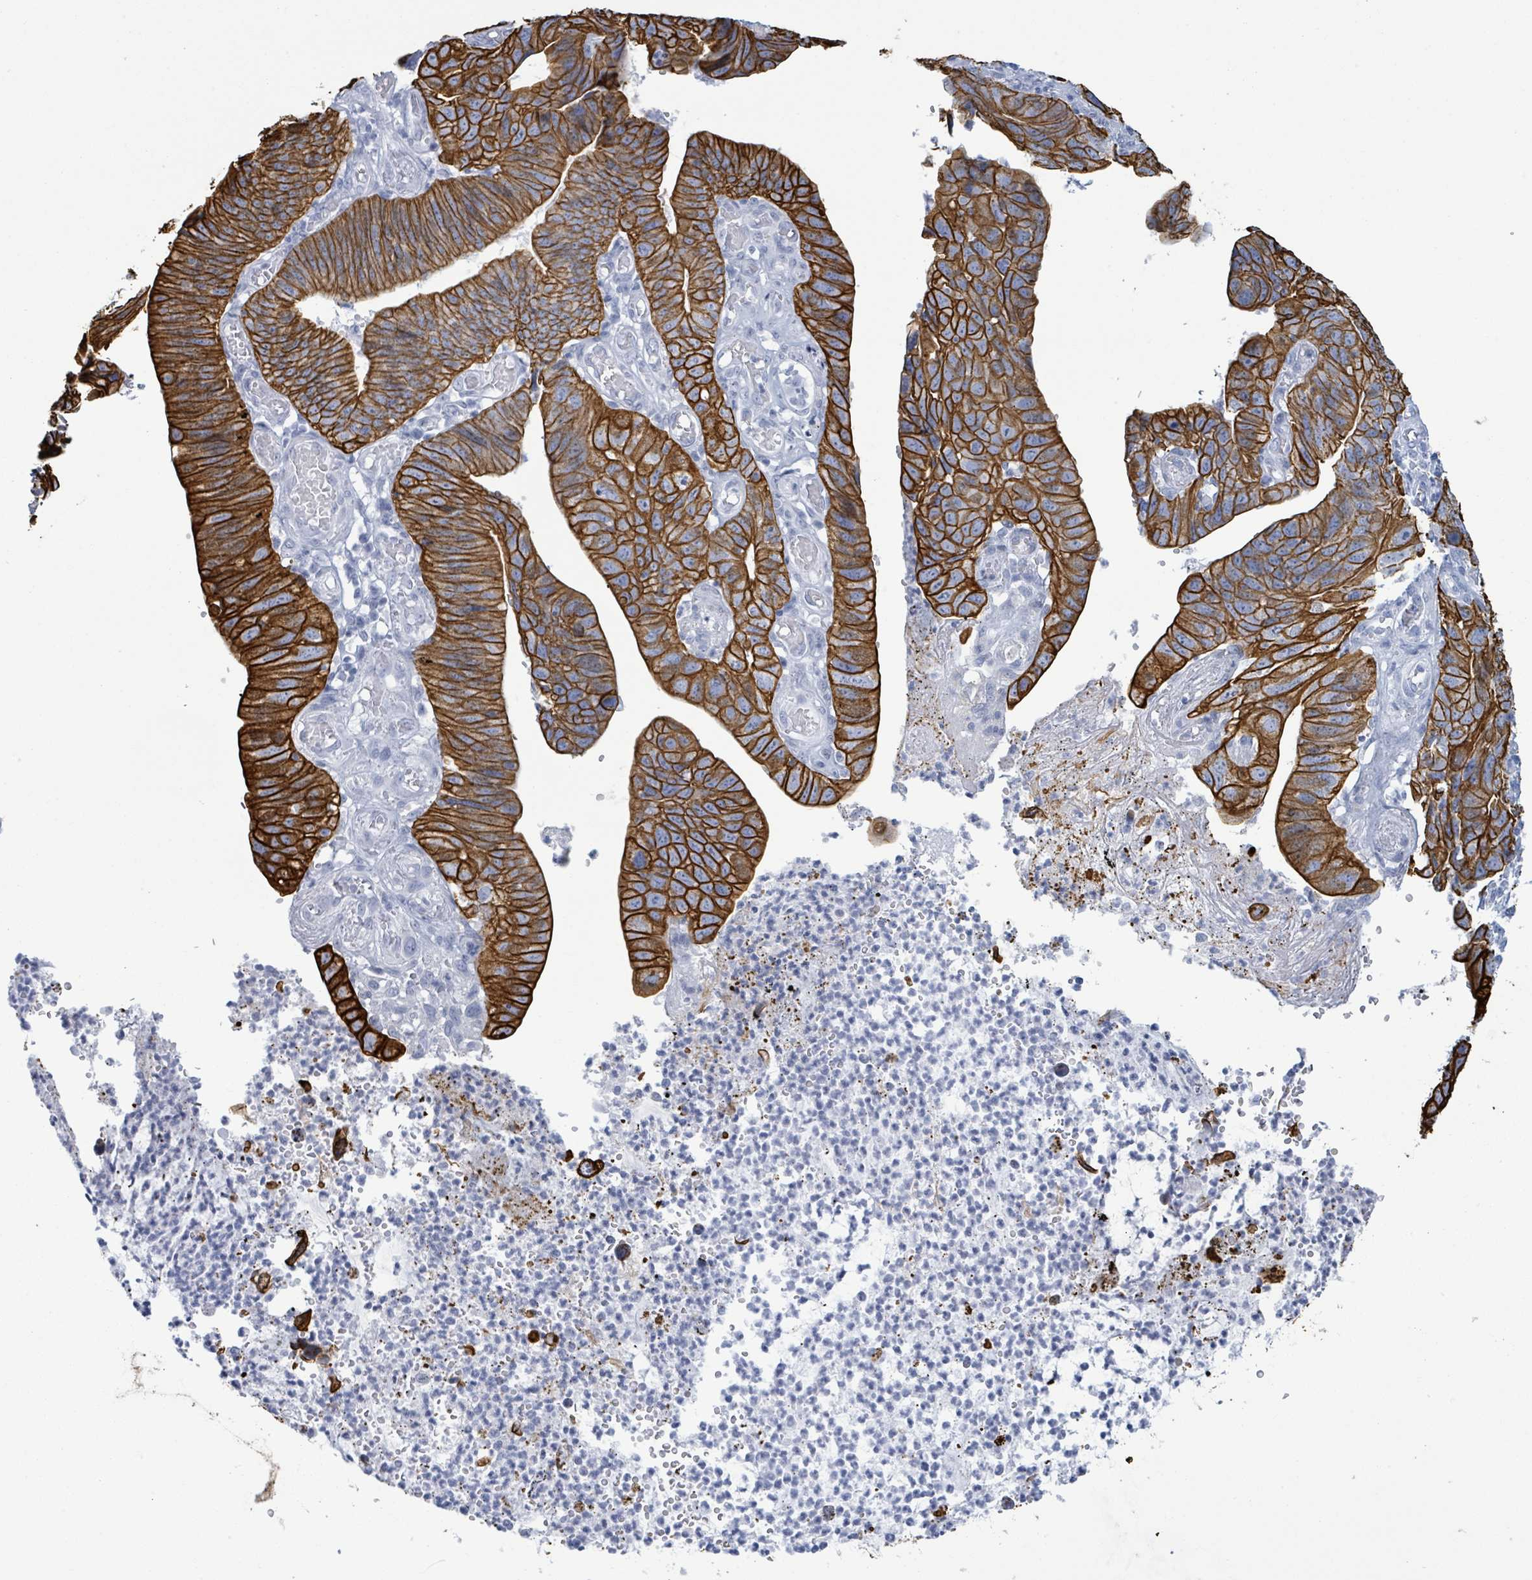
{"staining": {"intensity": "strong", "quantity": ">75%", "location": "cytoplasmic/membranous"}, "tissue": "stomach cancer", "cell_type": "Tumor cells", "image_type": "cancer", "snomed": [{"axis": "morphology", "description": "Adenocarcinoma, NOS"}, {"axis": "topography", "description": "Stomach"}], "caption": "Immunohistochemistry micrograph of adenocarcinoma (stomach) stained for a protein (brown), which reveals high levels of strong cytoplasmic/membranous positivity in about >75% of tumor cells.", "gene": "KRT8", "patient": {"sex": "male", "age": 59}}